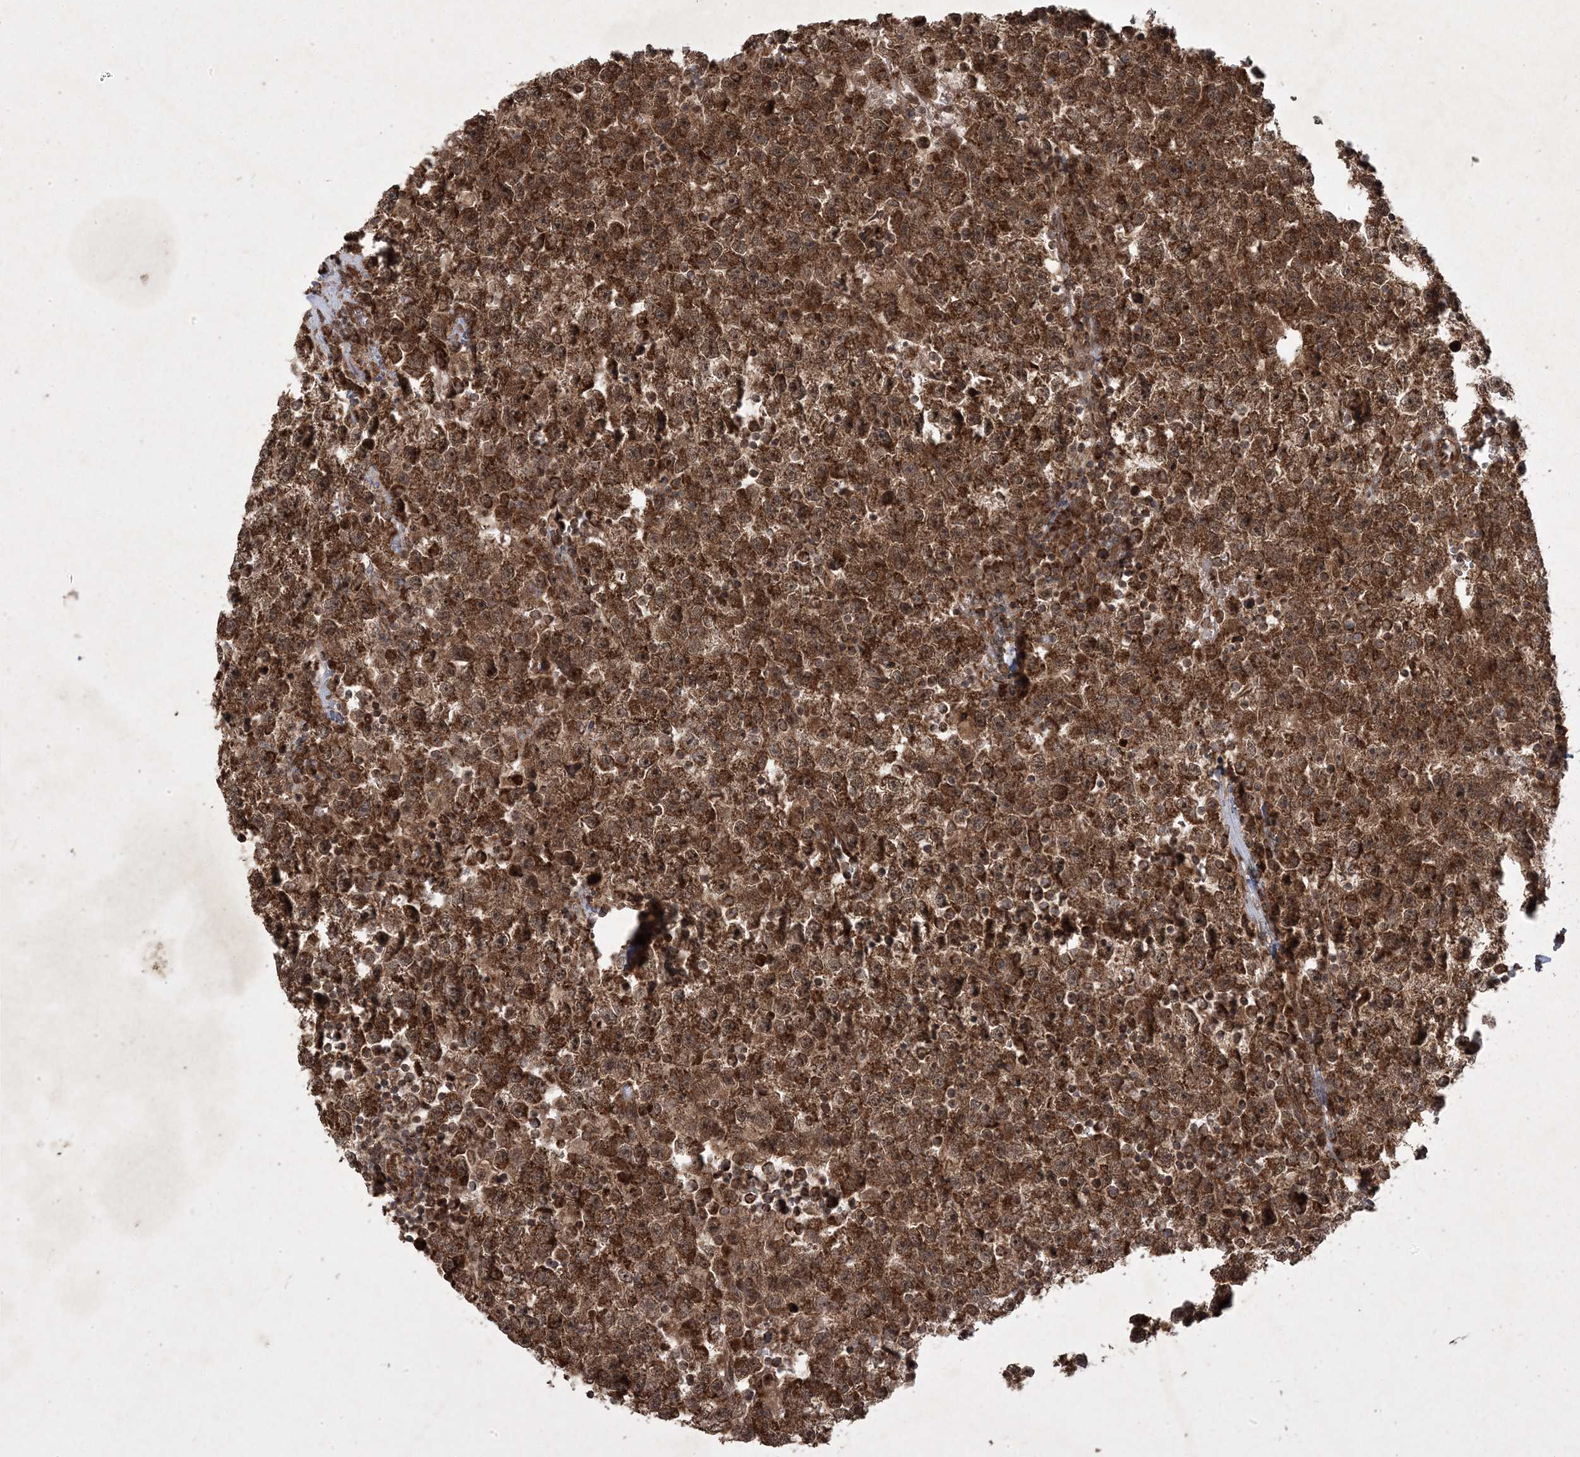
{"staining": {"intensity": "strong", "quantity": ">75%", "location": "cytoplasmic/membranous,nuclear"}, "tissue": "testis cancer", "cell_type": "Tumor cells", "image_type": "cancer", "snomed": [{"axis": "morphology", "description": "Seminoma, NOS"}, {"axis": "topography", "description": "Testis"}], "caption": "IHC (DAB) staining of human testis cancer (seminoma) demonstrates strong cytoplasmic/membranous and nuclear protein expression in about >75% of tumor cells. The staining was performed using DAB, with brown indicating positive protein expression. Nuclei are stained blue with hematoxylin.", "gene": "PLEKHM2", "patient": {"sex": "male", "age": 22}}